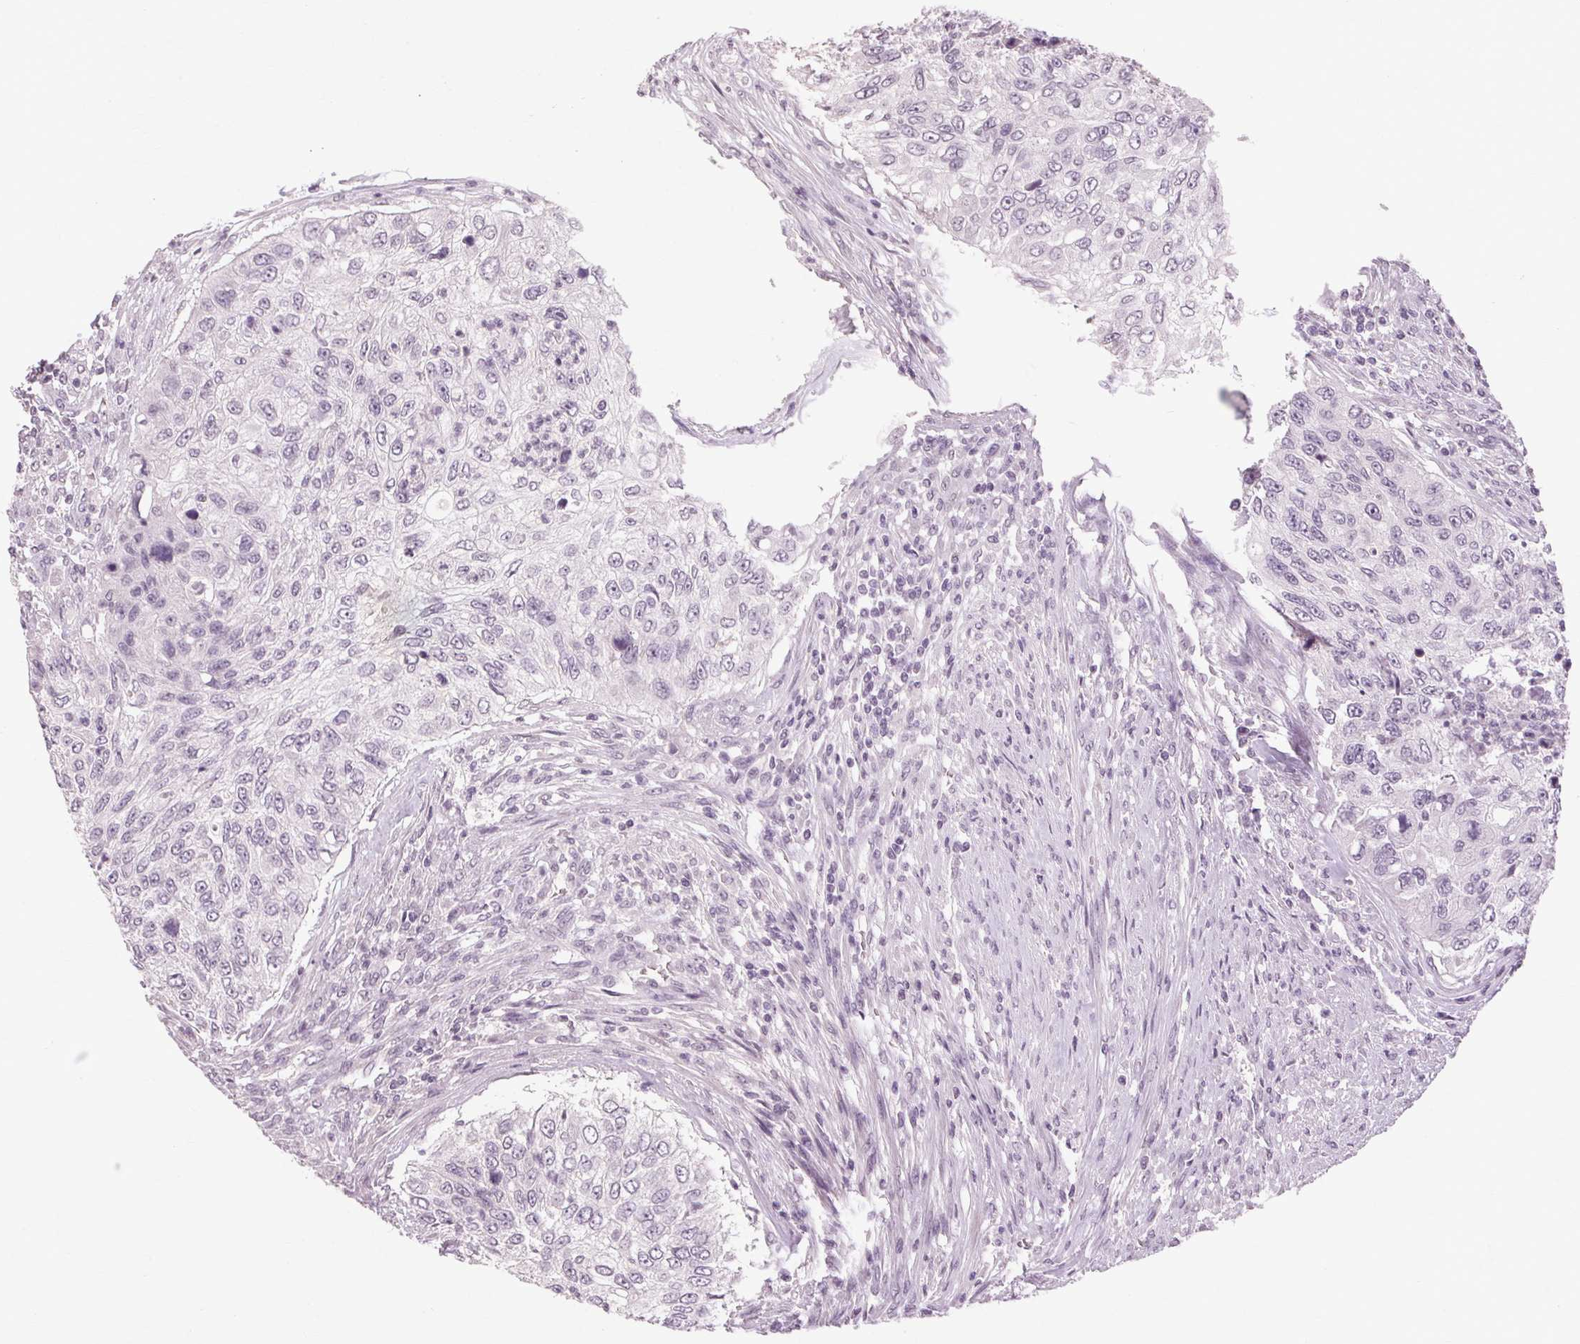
{"staining": {"intensity": "negative", "quantity": "none", "location": "none"}, "tissue": "urothelial cancer", "cell_type": "Tumor cells", "image_type": "cancer", "snomed": [{"axis": "morphology", "description": "Urothelial carcinoma, High grade"}, {"axis": "topography", "description": "Urinary bladder"}], "caption": "The micrograph shows no significant expression in tumor cells of high-grade urothelial carcinoma.", "gene": "POMC", "patient": {"sex": "female", "age": 60}}